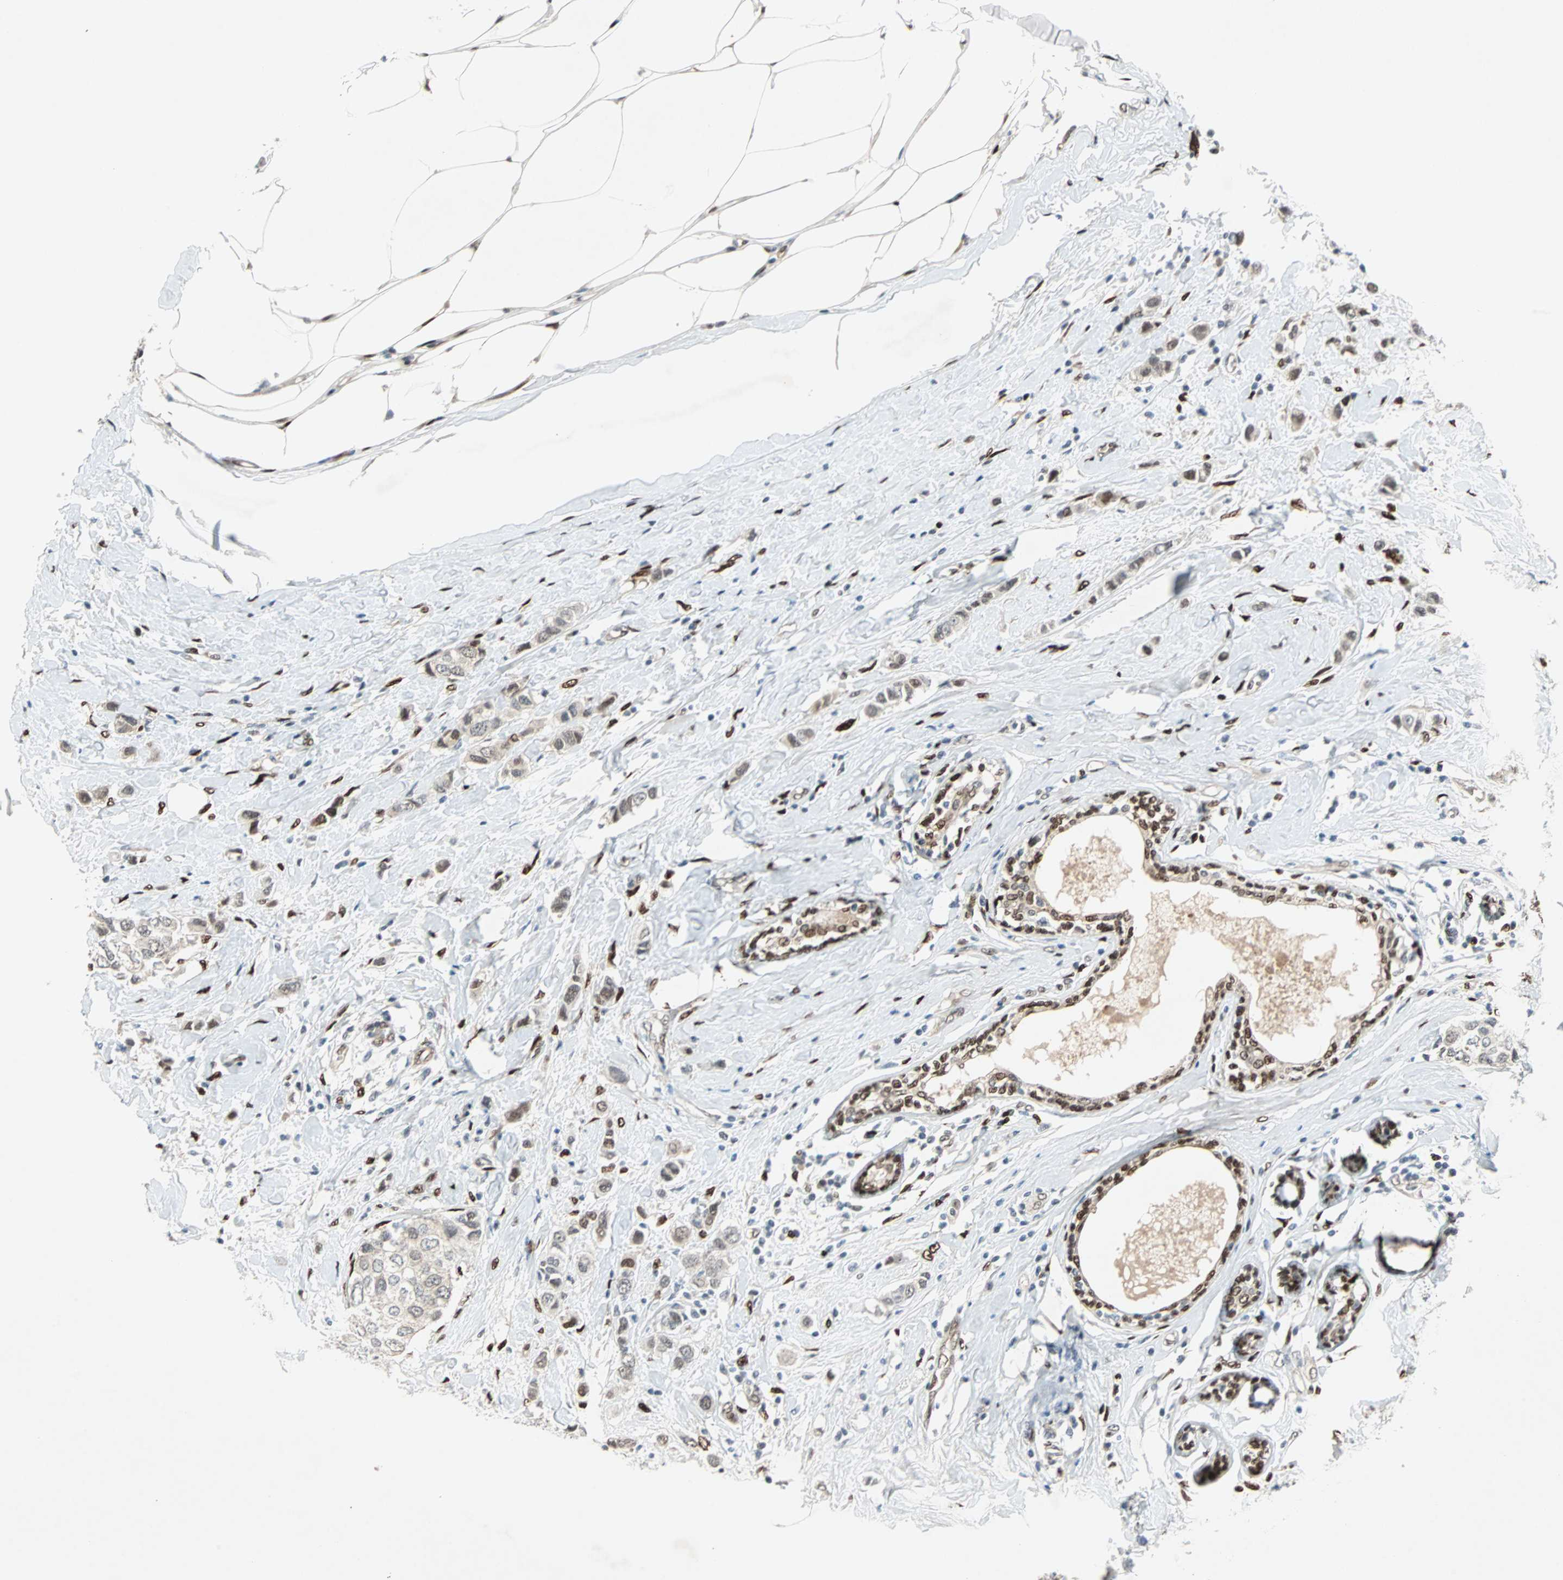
{"staining": {"intensity": "weak", "quantity": ">75%", "location": "cytoplasmic/membranous"}, "tissue": "breast cancer", "cell_type": "Tumor cells", "image_type": "cancer", "snomed": [{"axis": "morphology", "description": "Duct carcinoma"}, {"axis": "topography", "description": "Breast"}], "caption": "The image reveals immunohistochemical staining of breast cancer (intraductal carcinoma). There is weak cytoplasmic/membranous positivity is appreciated in about >75% of tumor cells.", "gene": "WWTR1", "patient": {"sex": "female", "age": 50}}